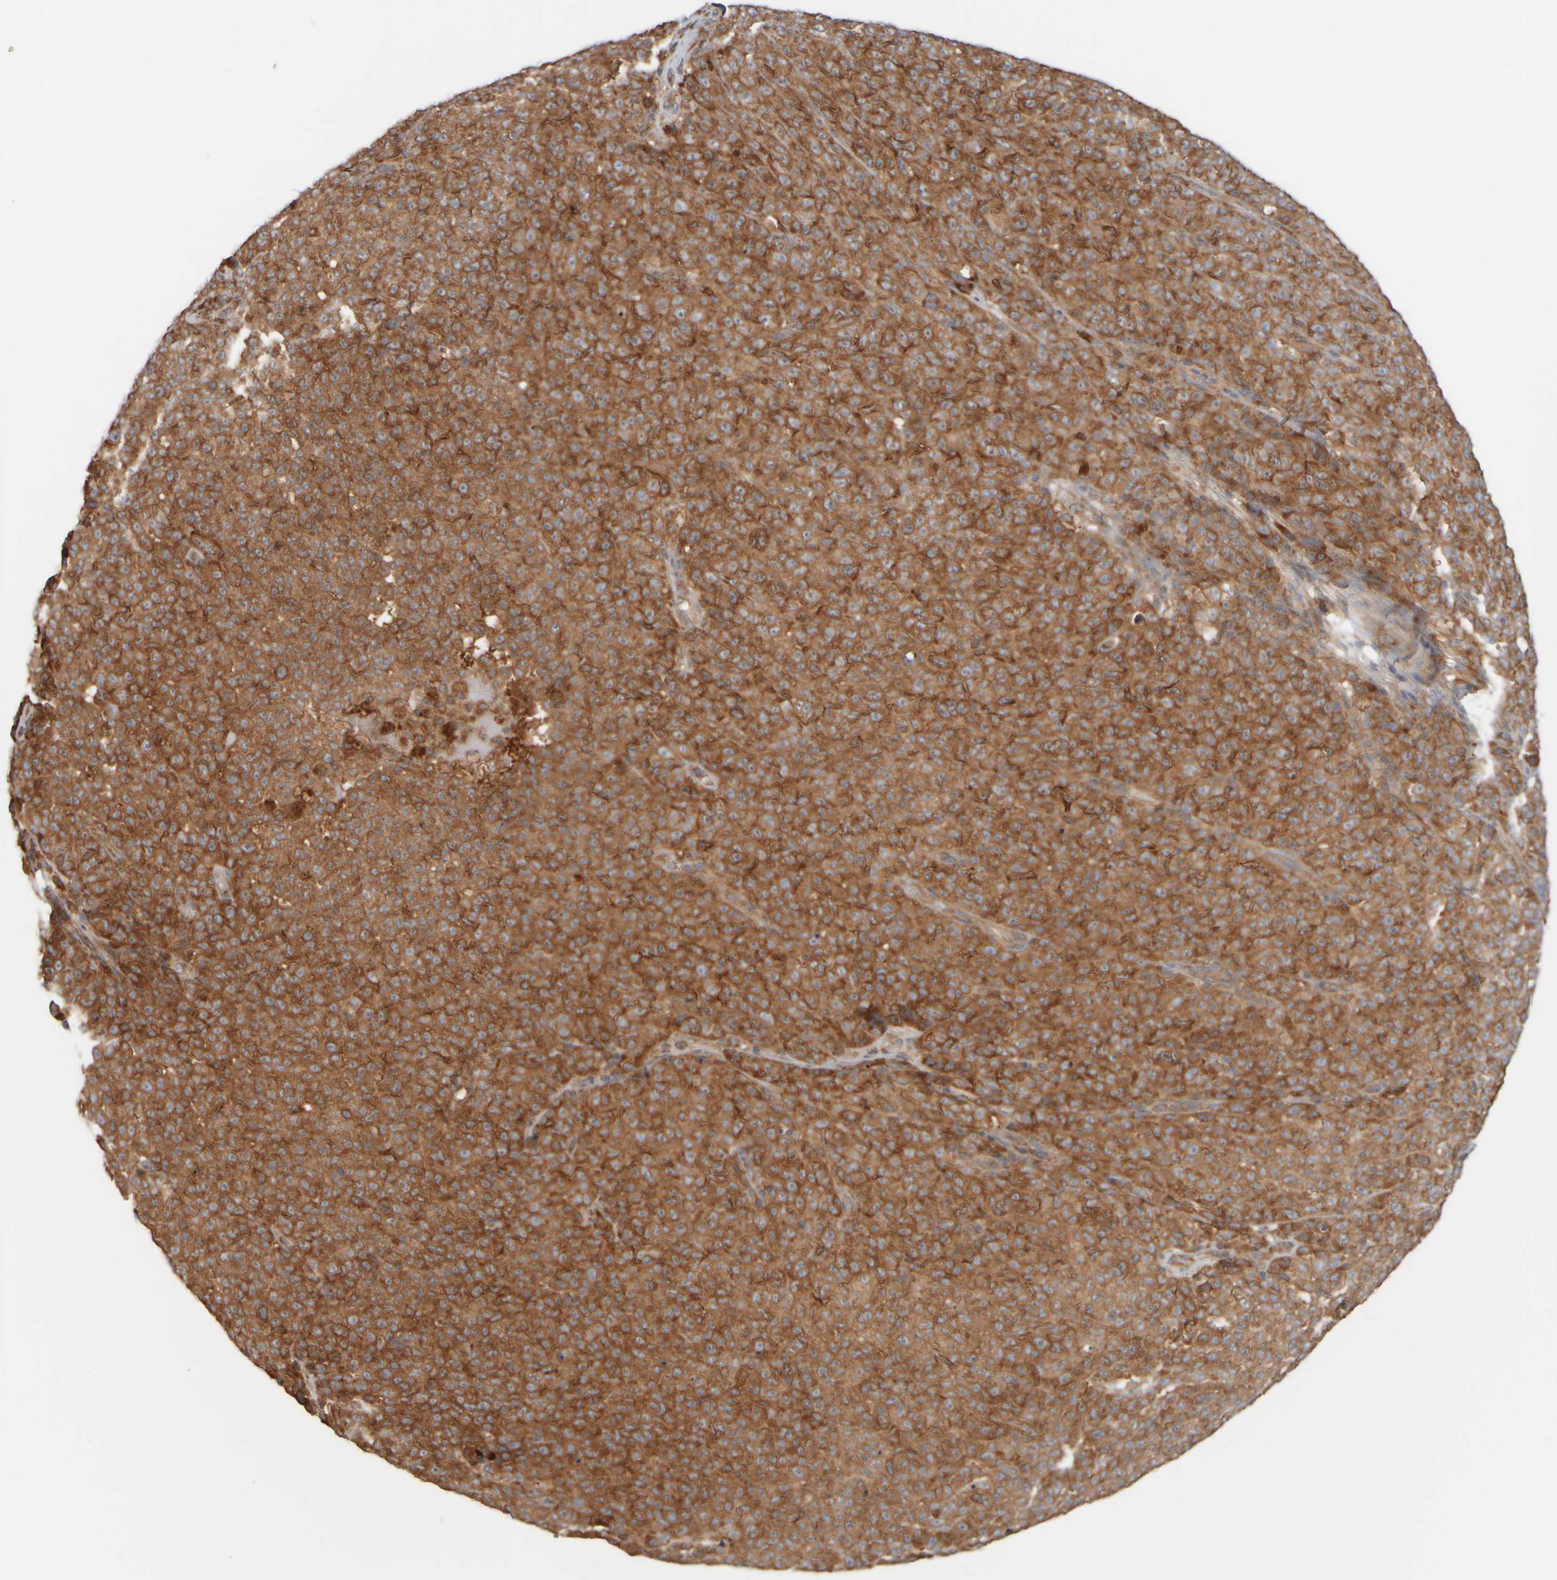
{"staining": {"intensity": "strong", "quantity": ">75%", "location": "cytoplasmic/membranous"}, "tissue": "melanoma", "cell_type": "Tumor cells", "image_type": "cancer", "snomed": [{"axis": "morphology", "description": "Malignant melanoma, NOS"}, {"axis": "topography", "description": "Skin"}], "caption": "This is an image of immunohistochemistry staining of melanoma, which shows strong expression in the cytoplasmic/membranous of tumor cells.", "gene": "EIF2B3", "patient": {"sex": "female", "age": 82}}